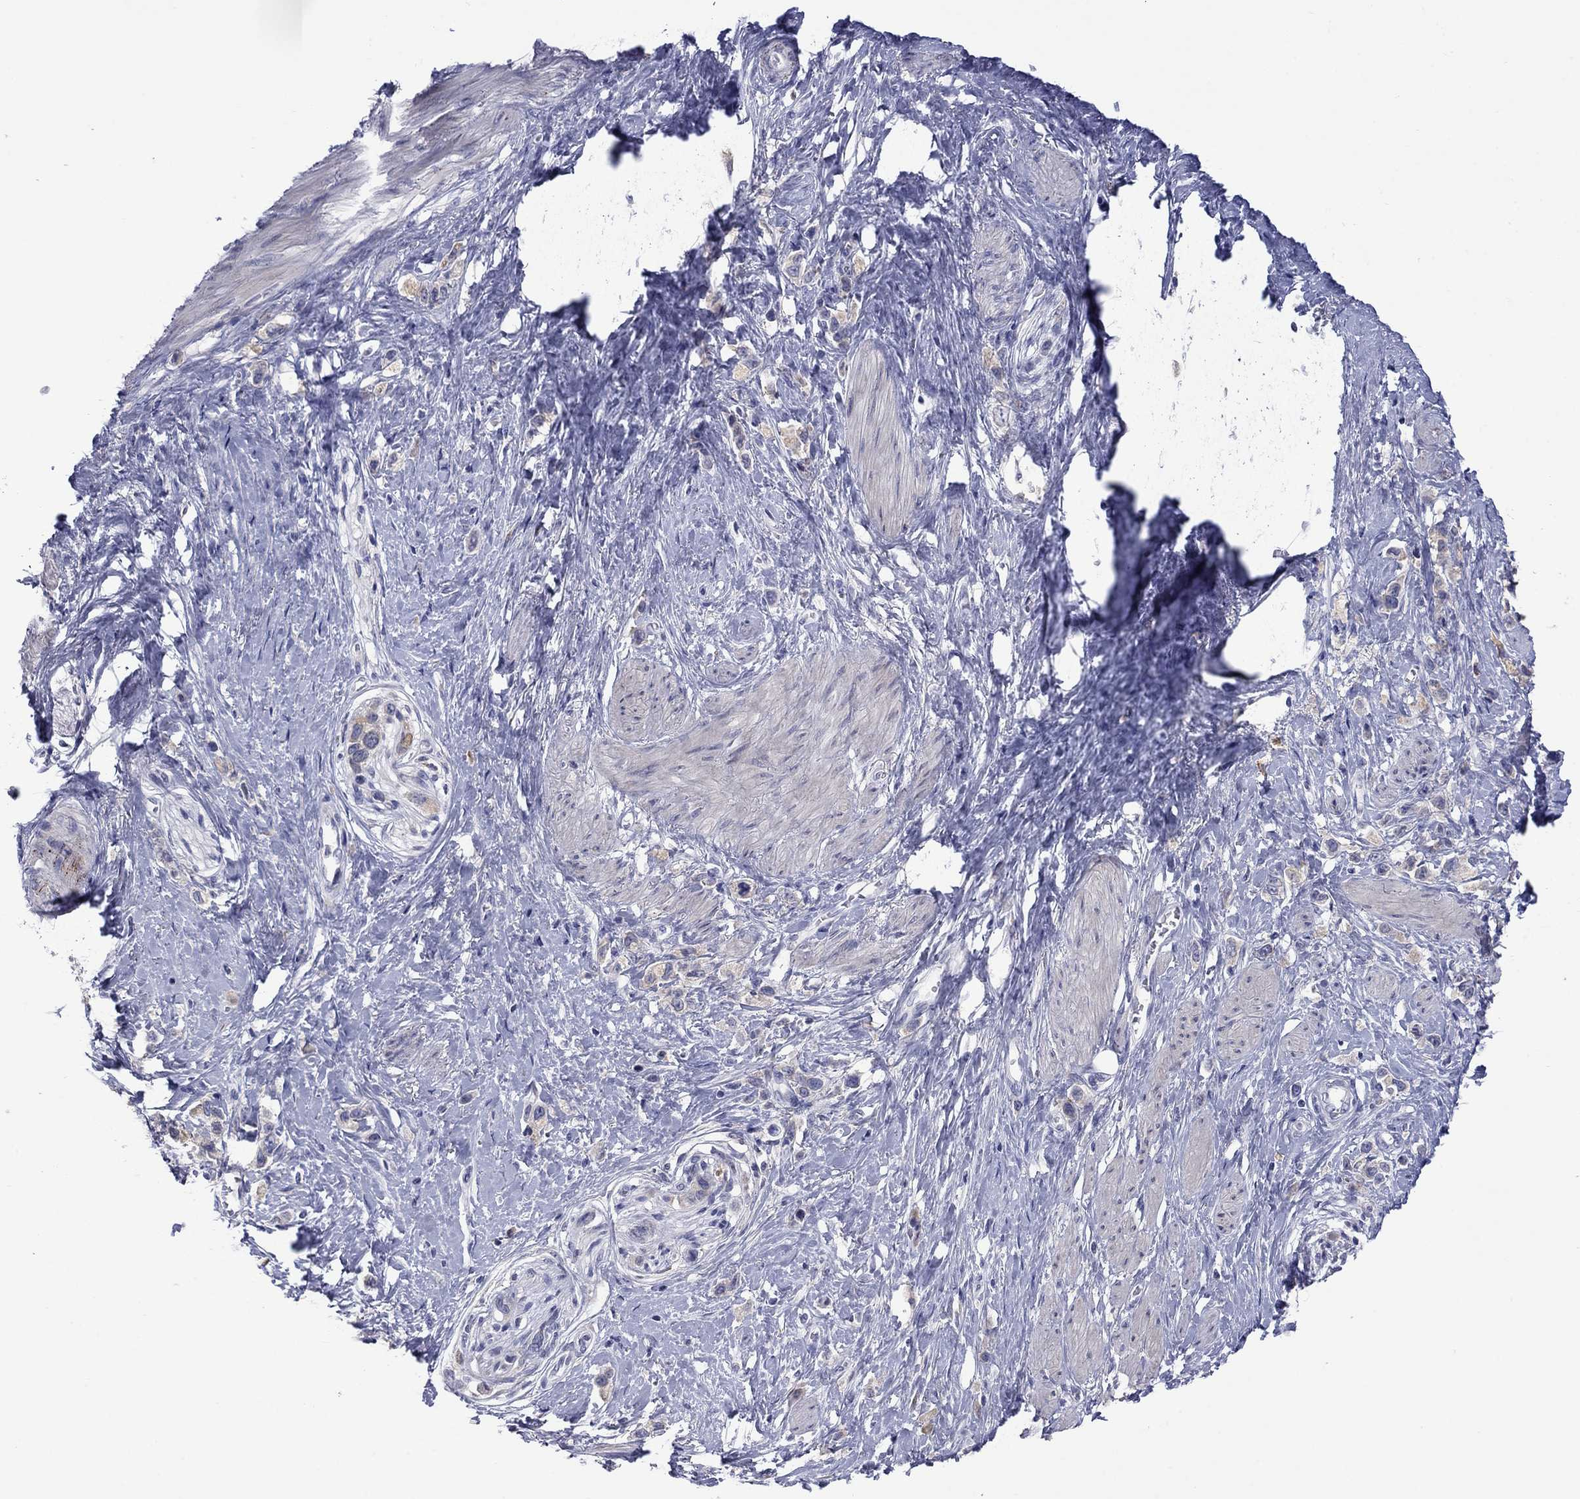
{"staining": {"intensity": "weak", "quantity": "<25%", "location": "cytoplasmic/membranous"}, "tissue": "stomach cancer", "cell_type": "Tumor cells", "image_type": "cancer", "snomed": [{"axis": "morphology", "description": "Normal tissue, NOS"}, {"axis": "morphology", "description": "Adenocarcinoma, NOS"}, {"axis": "morphology", "description": "Adenocarcinoma, High grade"}, {"axis": "topography", "description": "Stomach, upper"}, {"axis": "topography", "description": "Stomach"}], "caption": "The immunohistochemistry micrograph has no significant positivity in tumor cells of stomach cancer tissue.", "gene": "TMPRSS11A", "patient": {"sex": "female", "age": 65}}